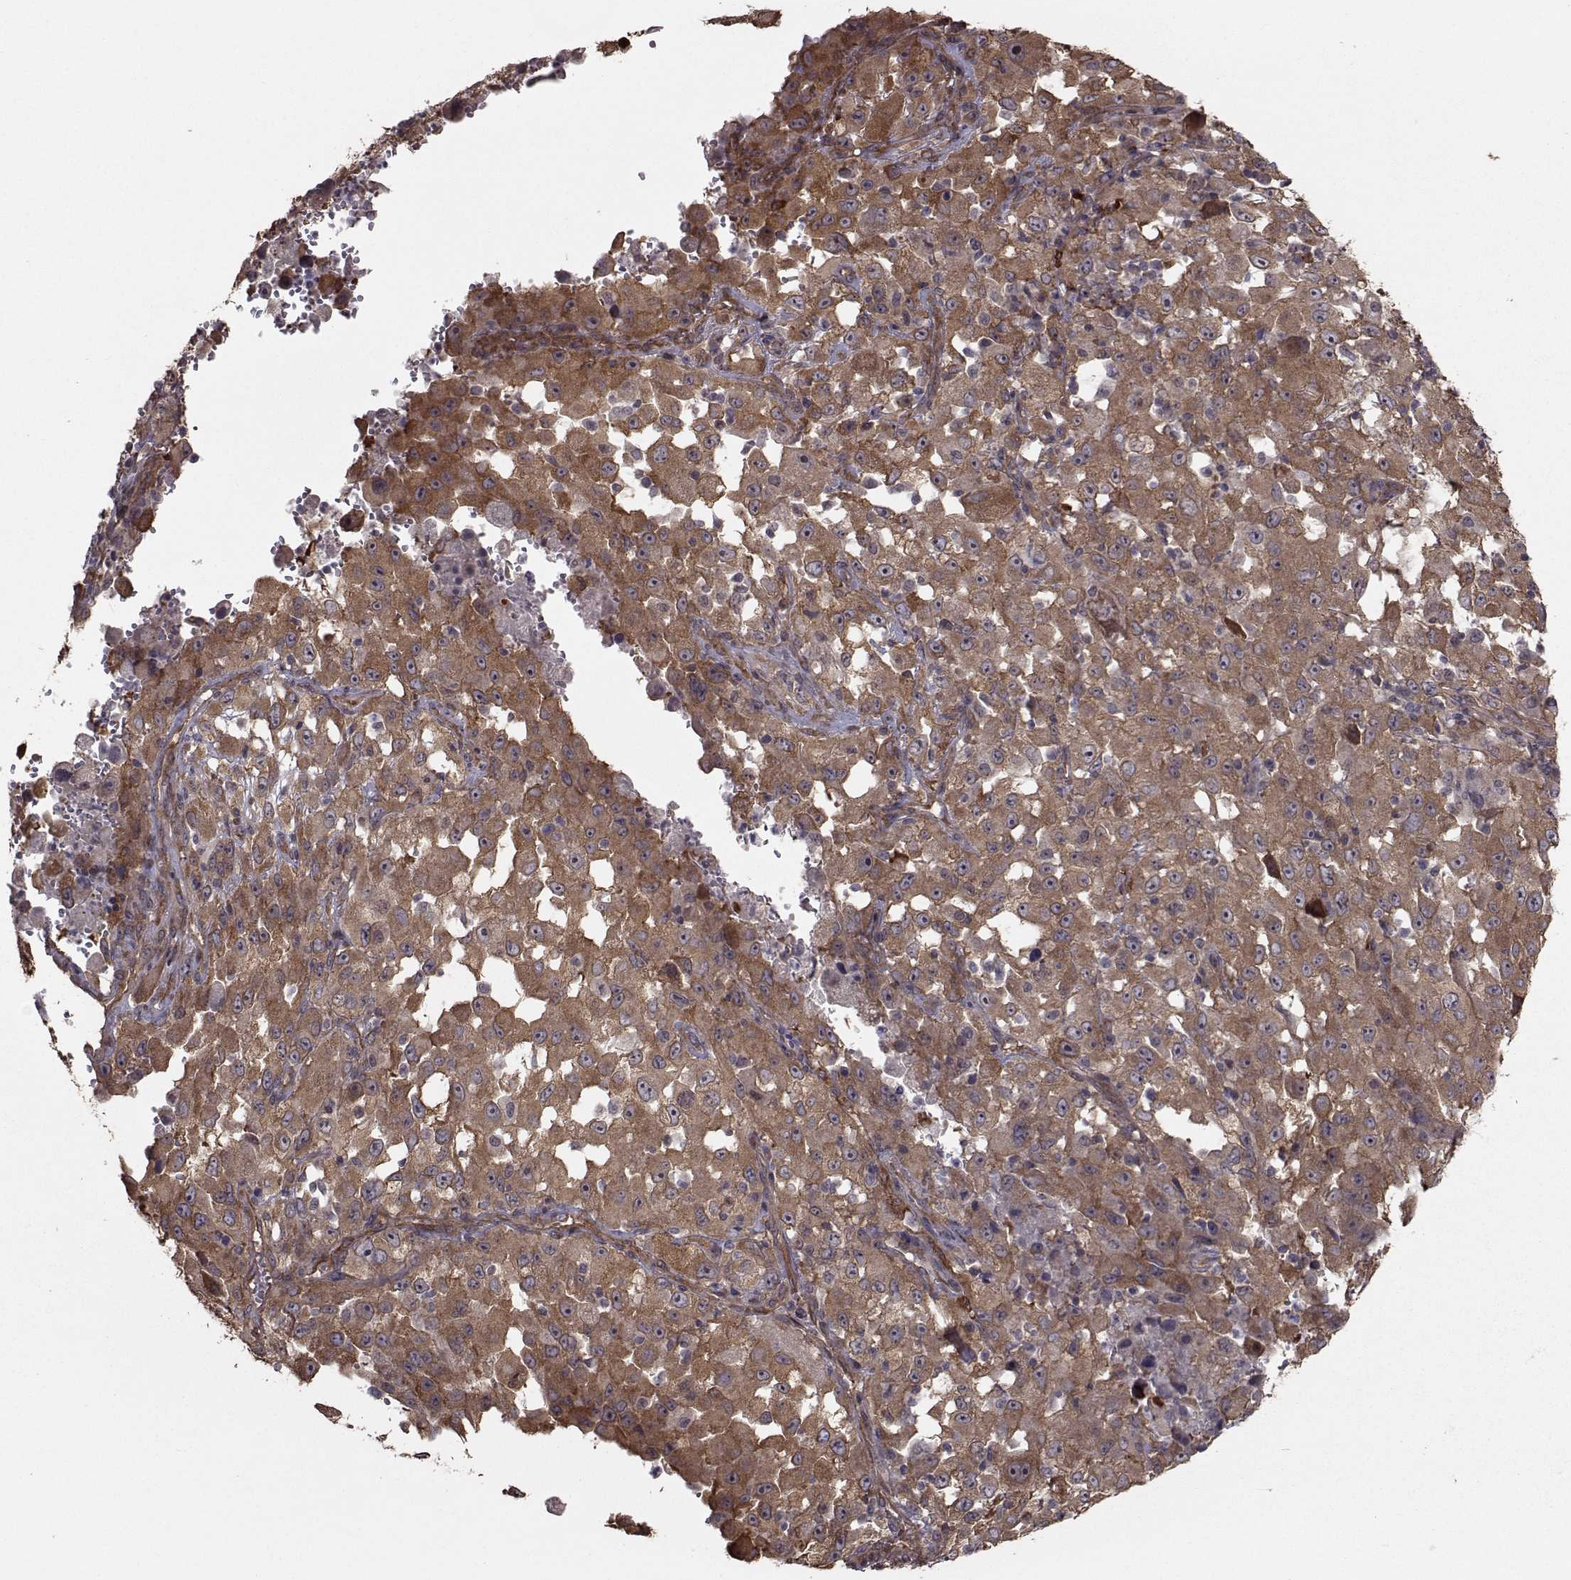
{"staining": {"intensity": "moderate", "quantity": ">75%", "location": "cytoplasmic/membranous"}, "tissue": "melanoma", "cell_type": "Tumor cells", "image_type": "cancer", "snomed": [{"axis": "morphology", "description": "Malignant melanoma, Metastatic site"}, {"axis": "topography", "description": "Soft tissue"}], "caption": "Protein expression analysis of melanoma shows moderate cytoplasmic/membranous expression in approximately >75% of tumor cells. The protein of interest is shown in brown color, while the nuclei are stained blue.", "gene": "TRIP10", "patient": {"sex": "male", "age": 50}}